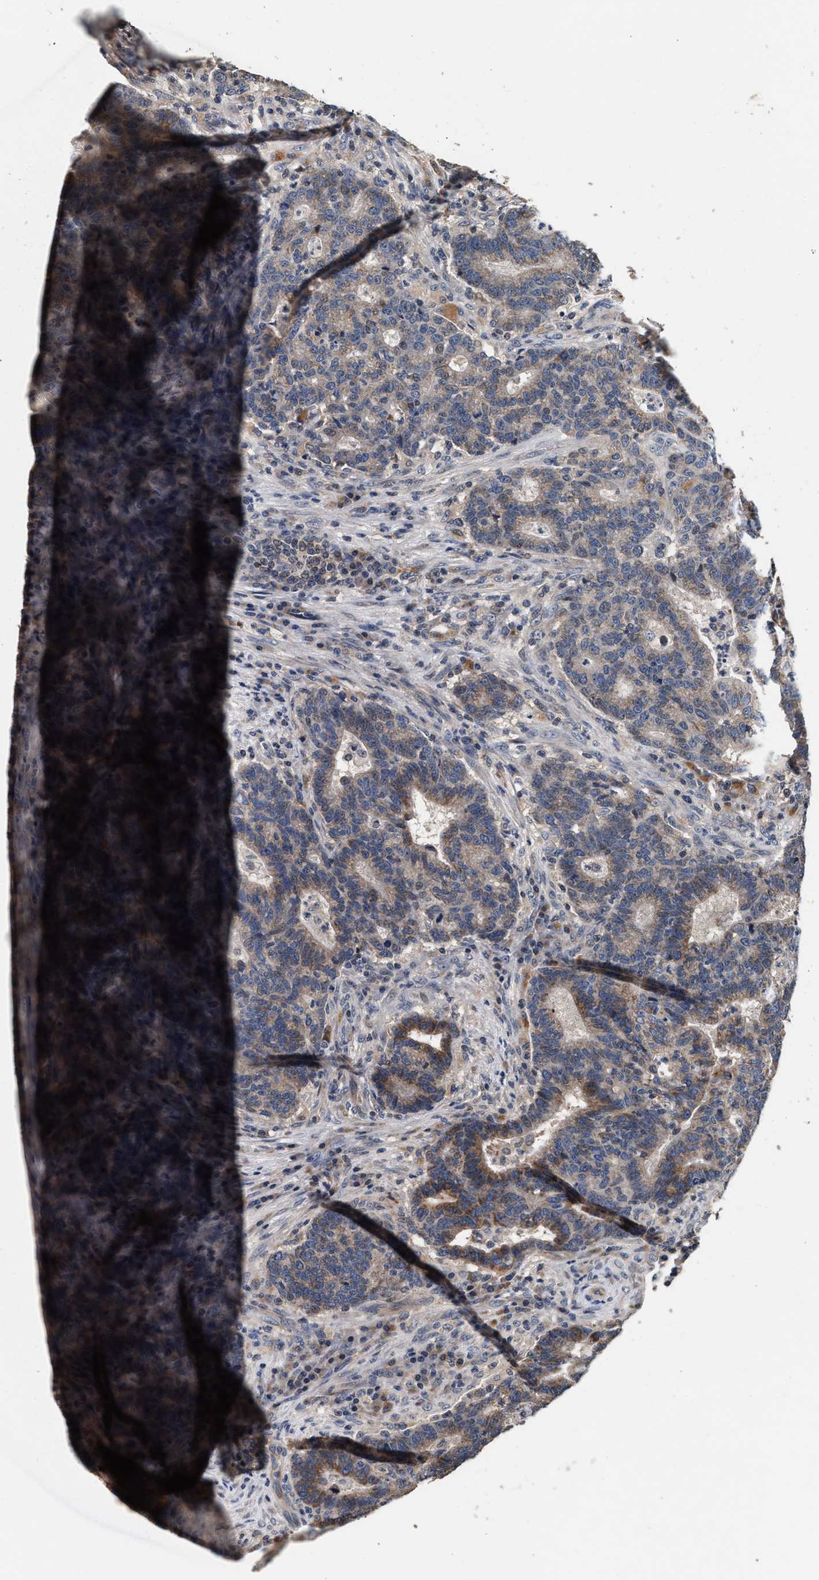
{"staining": {"intensity": "moderate", "quantity": "25%-75%", "location": "cytoplasmic/membranous"}, "tissue": "colorectal cancer", "cell_type": "Tumor cells", "image_type": "cancer", "snomed": [{"axis": "morphology", "description": "Adenocarcinoma, NOS"}, {"axis": "topography", "description": "Colon"}], "caption": "A high-resolution photomicrograph shows immunohistochemistry (IHC) staining of adenocarcinoma (colorectal), which reveals moderate cytoplasmic/membranous expression in about 25%-75% of tumor cells.", "gene": "PTGR3", "patient": {"sex": "female", "age": 75}}